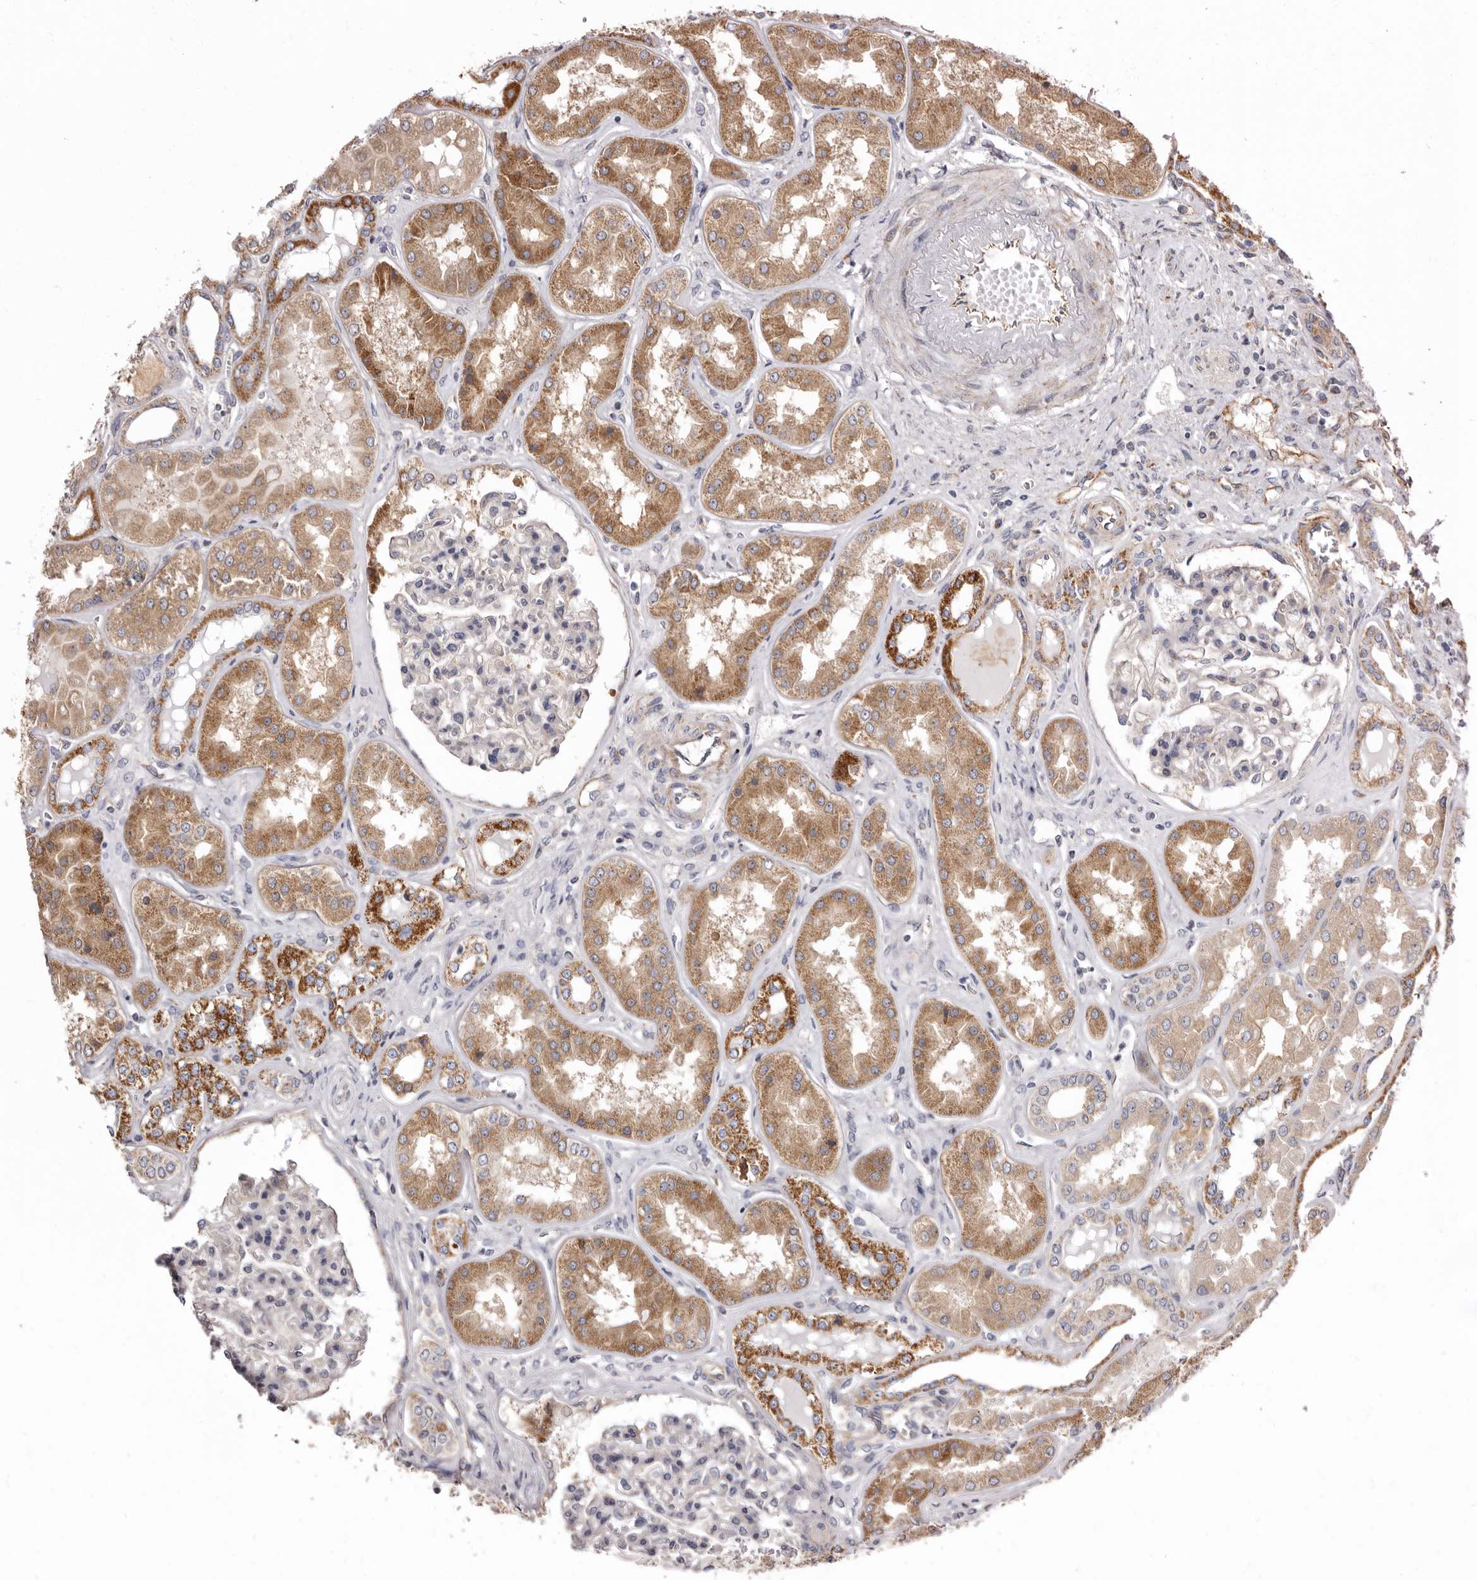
{"staining": {"intensity": "negative", "quantity": "none", "location": "none"}, "tissue": "kidney", "cell_type": "Cells in glomeruli", "image_type": "normal", "snomed": [{"axis": "morphology", "description": "Normal tissue, NOS"}, {"axis": "topography", "description": "Kidney"}], "caption": "Immunohistochemistry of benign human kidney shows no positivity in cells in glomeruli.", "gene": "FMO2", "patient": {"sex": "female", "age": 56}}